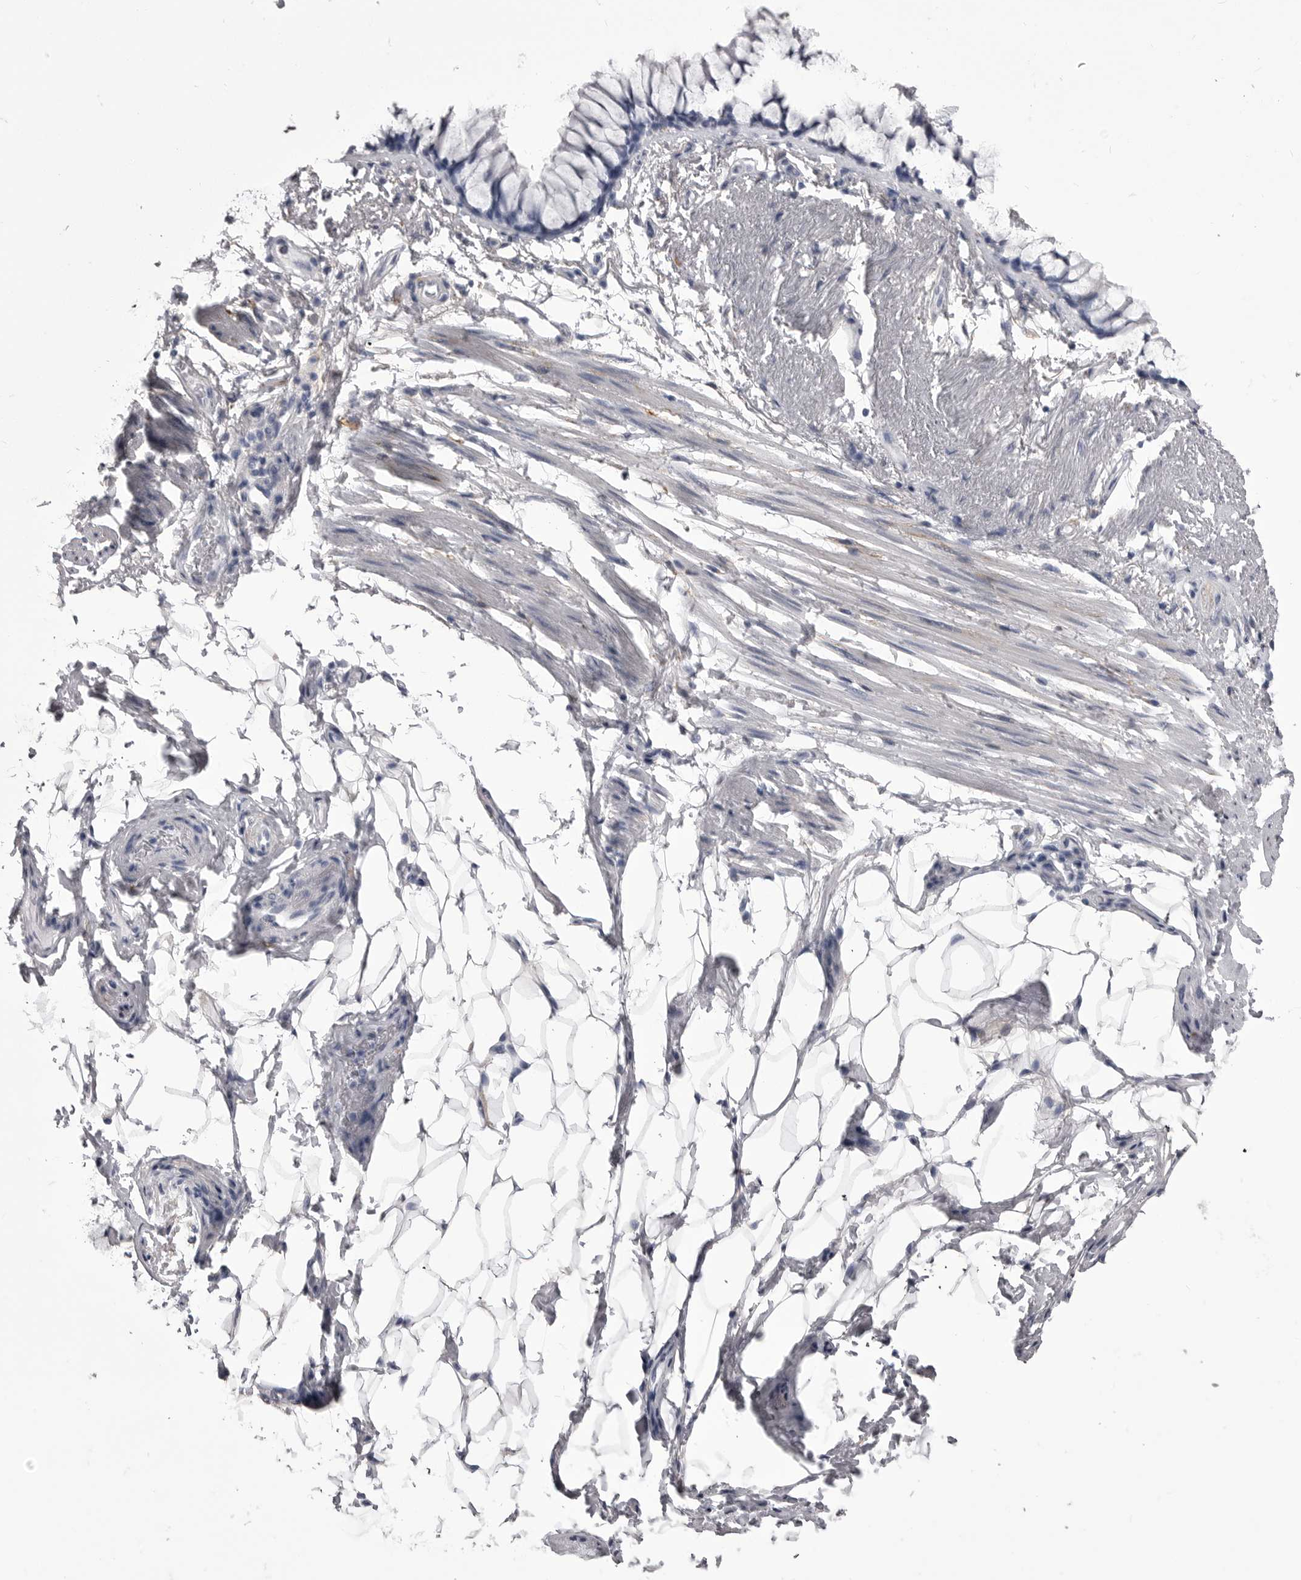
{"staining": {"intensity": "negative", "quantity": "none", "location": "none"}, "tissue": "adipose tissue", "cell_type": "Adipocytes", "image_type": "normal", "snomed": [{"axis": "morphology", "description": "Normal tissue, NOS"}, {"axis": "topography", "description": "Cartilage tissue"}, {"axis": "topography", "description": "Bronchus"}], "caption": "This is an IHC image of normal adipose tissue. There is no staining in adipocytes.", "gene": "ANK2", "patient": {"sex": "female", "age": 73}}